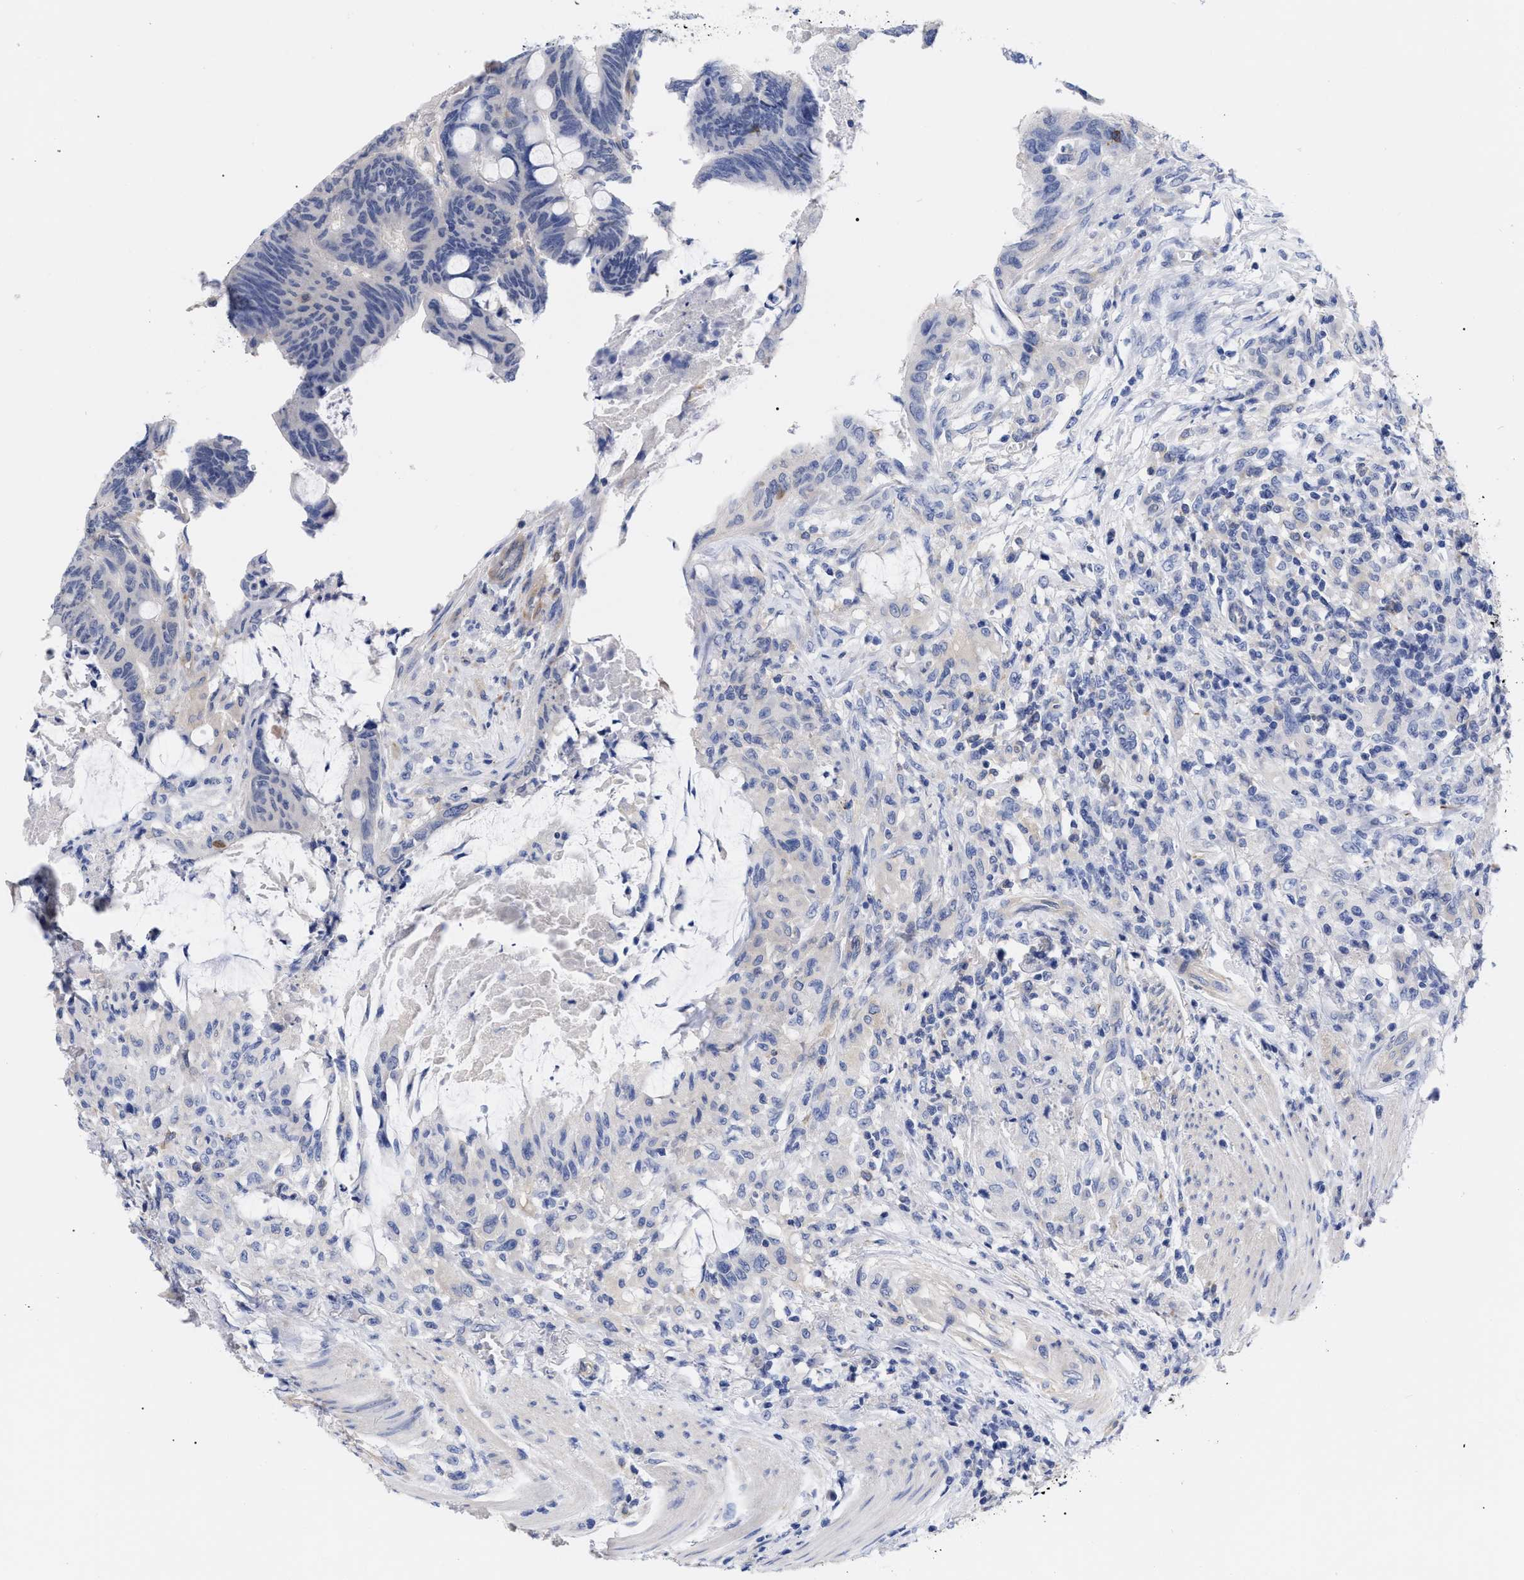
{"staining": {"intensity": "negative", "quantity": "none", "location": "none"}, "tissue": "colorectal cancer", "cell_type": "Tumor cells", "image_type": "cancer", "snomed": [{"axis": "morphology", "description": "Normal tissue, NOS"}, {"axis": "morphology", "description": "Adenocarcinoma, NOS"}, {"axis": "topography", "description": "Rectum"}, {"axis": "topography", "description": "Peripheral nerve tissue"}], "caption": "Protein analysis of adenocarcinoma (colorectal) reveals no significant expression in tumor cells.", "gene": "IRAG2", "patient": {"sex": "male", "age": 92}}